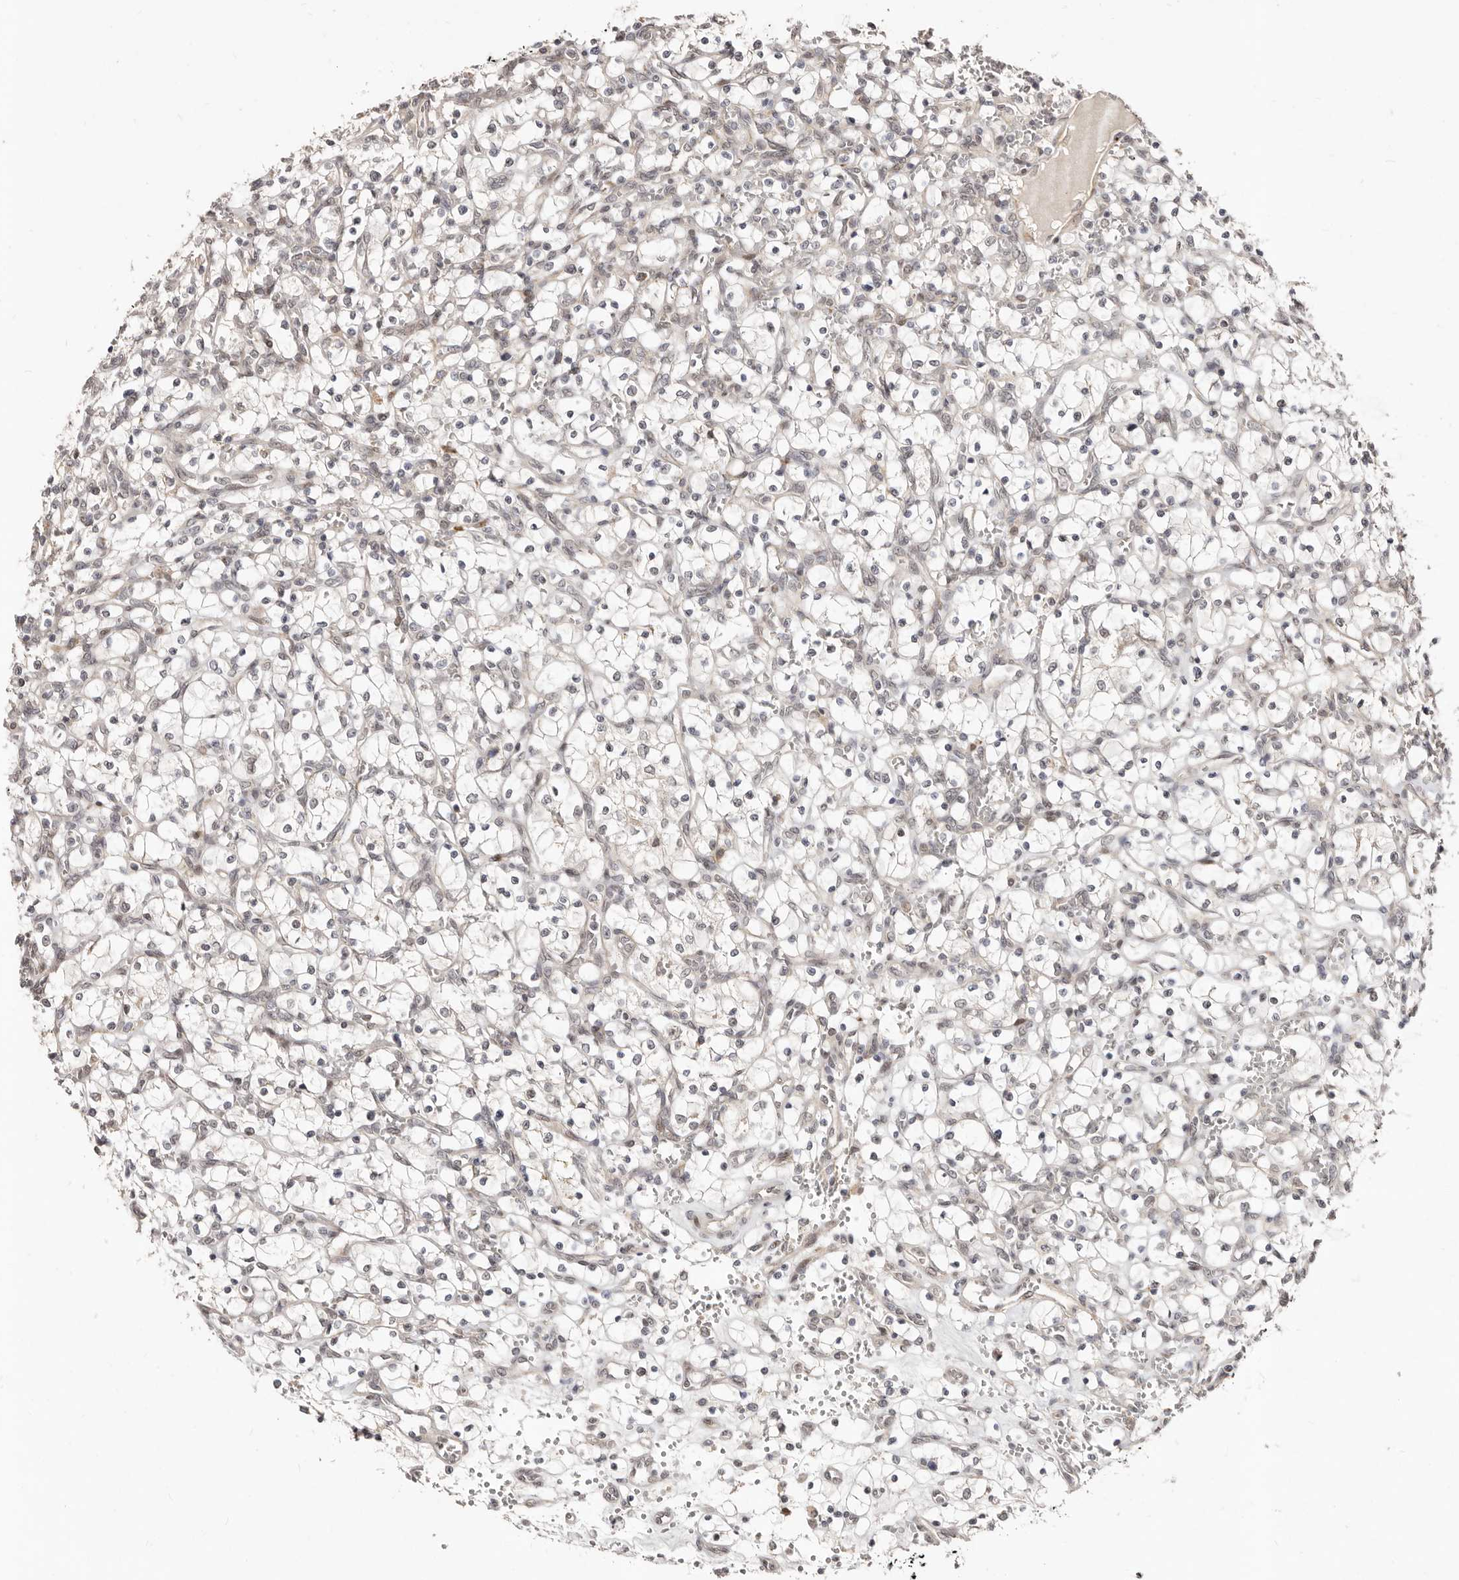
{"staining": {"intensity": "negative", "quantity": "none", "location": "none"}, "tissue": "renal cancer", "cell_type": "Tumor cells", "image_type": "cancer", "snomed": [{"axis": "morphology", "description": "Adenocarcinoma, NOS"}, {"axis": "topography", "description": "Kidney"}], "caption": "This is an IHC micrograph of renal cancer. There is no expression in tumor cells.", "gene": "SRCAP", "patient": {"sex": "female", "age": 69}}